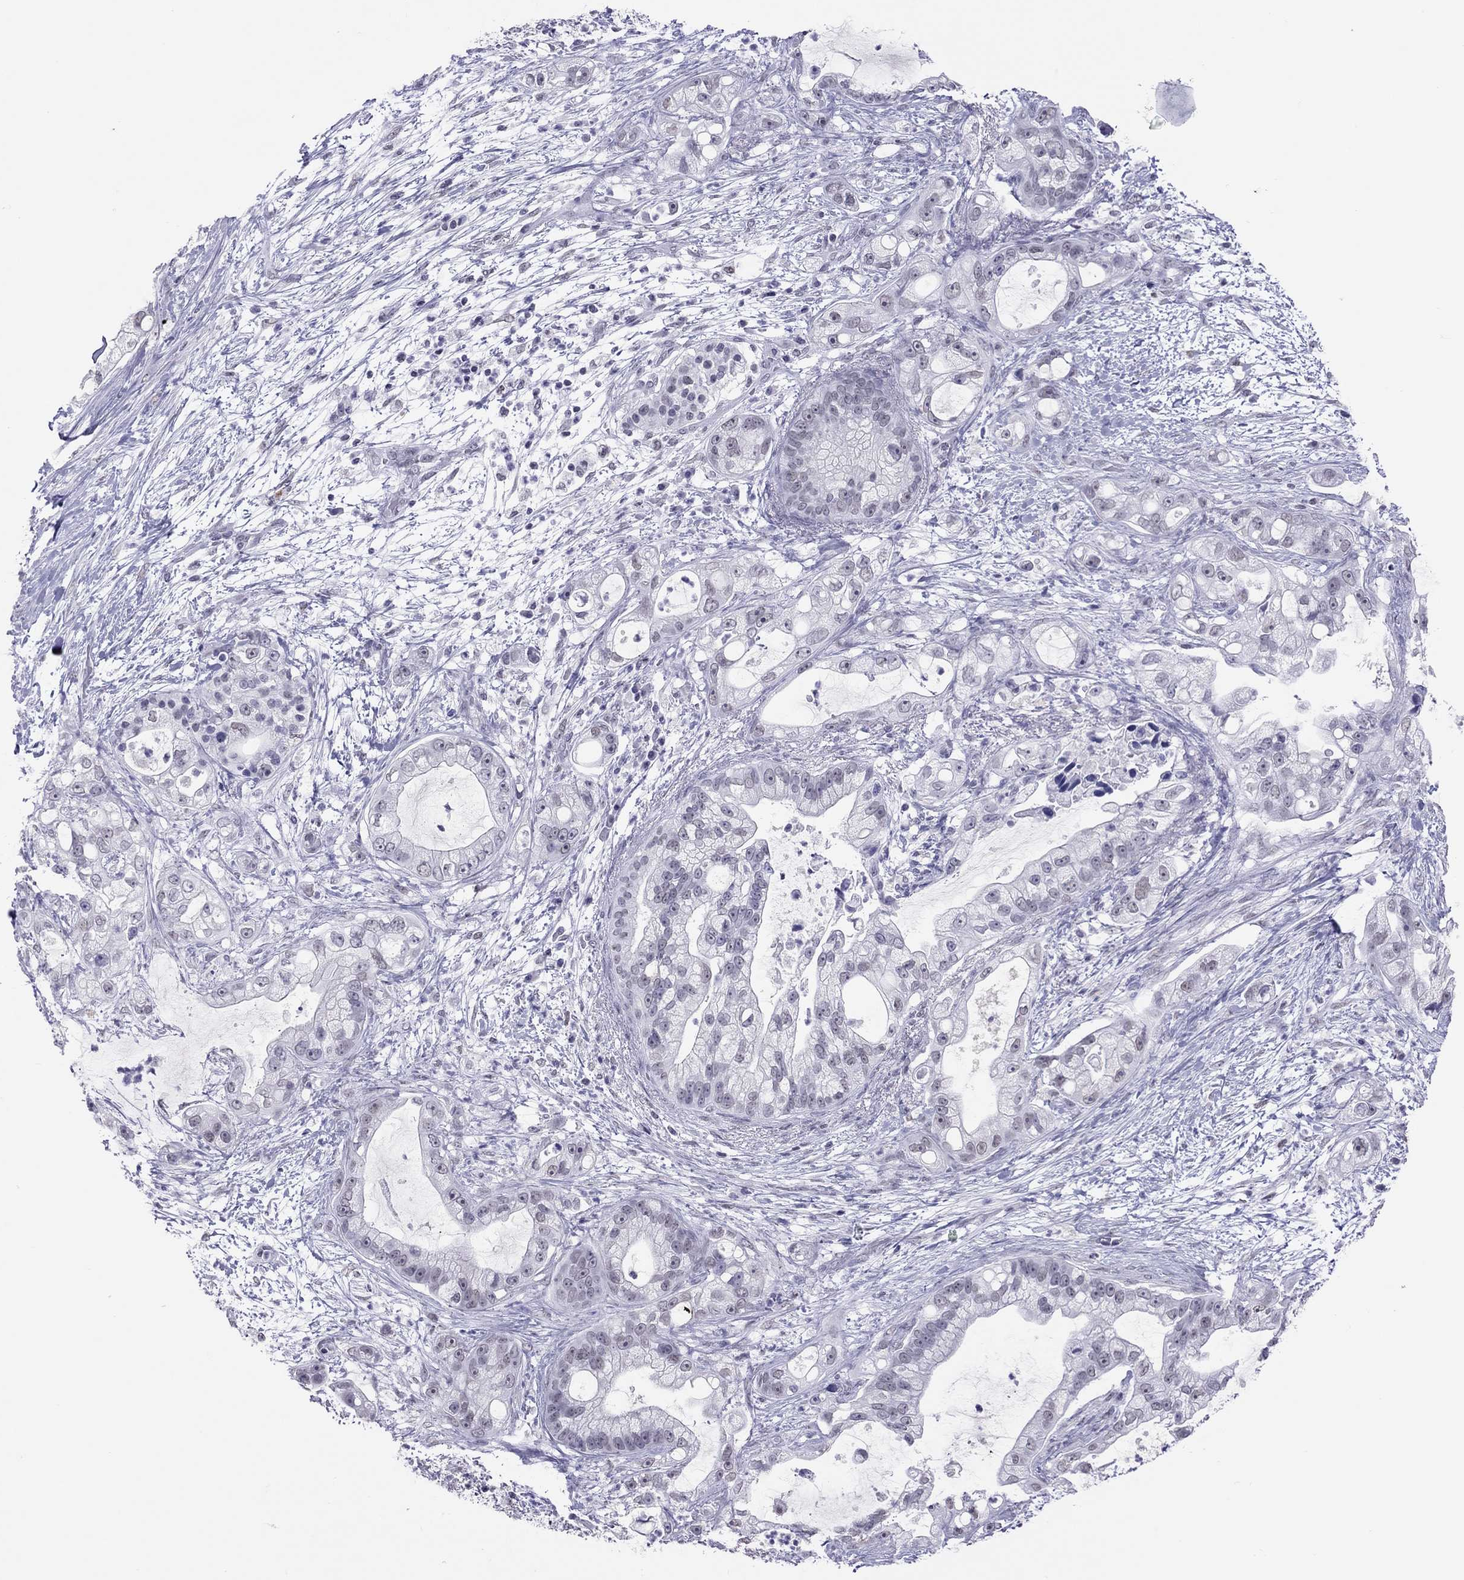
{"staining": {"intensity": "negative", "quantity": "none", "location": "none"}, "tissue": "pancreatic cancer", "cell_type": "Tumor cells", "image_type": "cancer", "snomed": [{"axis": "morphology", "description": "Adenocarcinoma, NOS"}, {"axis": "topography", "description": "Pancreas"}], "caption": "IHC image of neoplastic tissue: human pancreatic adenocarcinoma stained with DAB (3,3'-diaminobenzidine) displays no significant protein expression in tumor cells.", "gene": "JHY", "patient": {"sex": "female", "age": 69}}